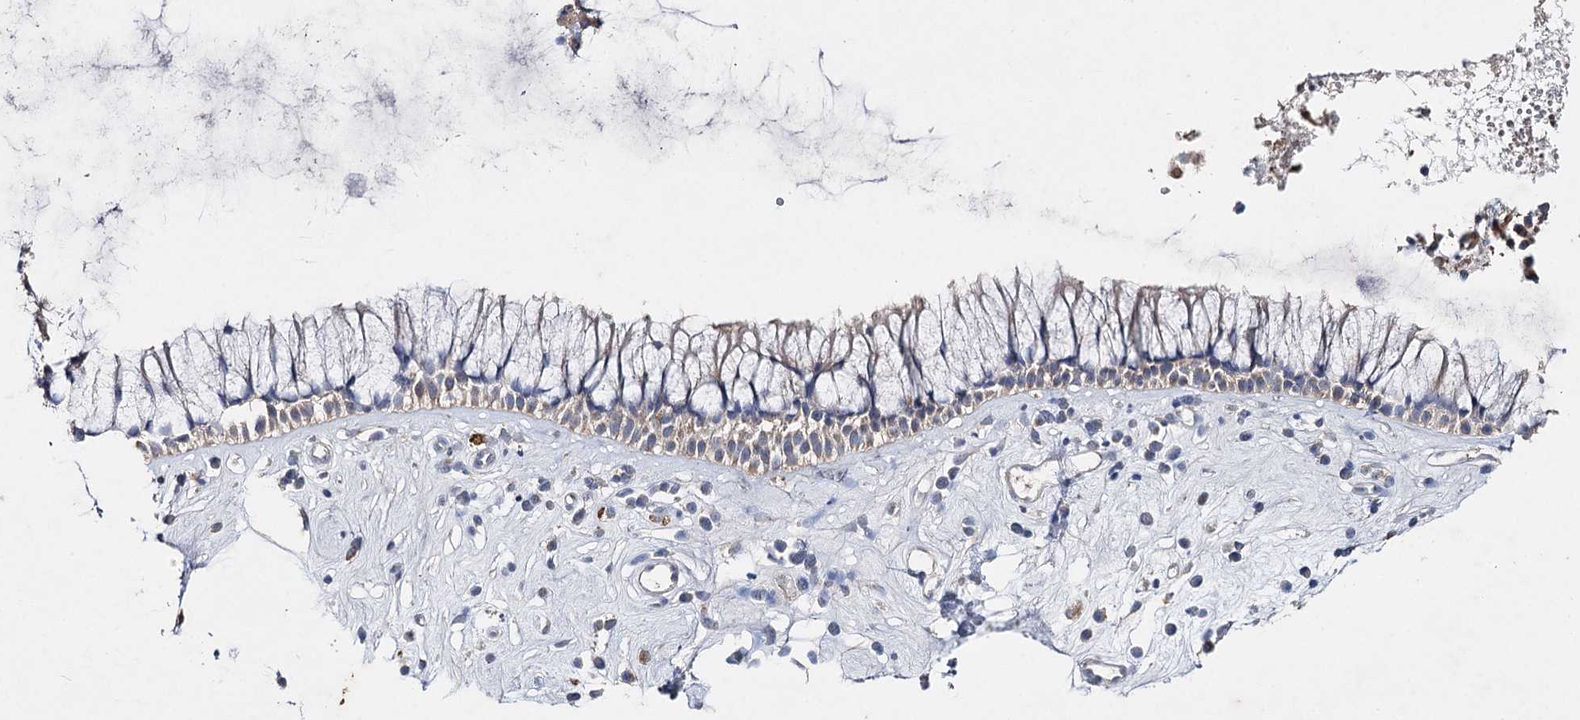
{"staining": {"intensity": "negative", "quantity": "none", "location": "none"}, "tissue": "nasopharynx", "cell_type": "Respiratory epithelial cells", "image_type": "normal", "snomed": [{"axis": "morphology", "description": "Normal tissue, NOS"}, {"axis": "morphology", "description": "Inflammation, NOS"}, {"axis": "topography", "description": "Nasopharynx"}], "caption": "An immunohistochemistry (IHC) micrograph of normal nasopharynx is shown. There is no staining in respiratory epithelial cells of nasopharynx.", "gene": "IL1RAP", "patient": {"sex": "male", "age": 29}}